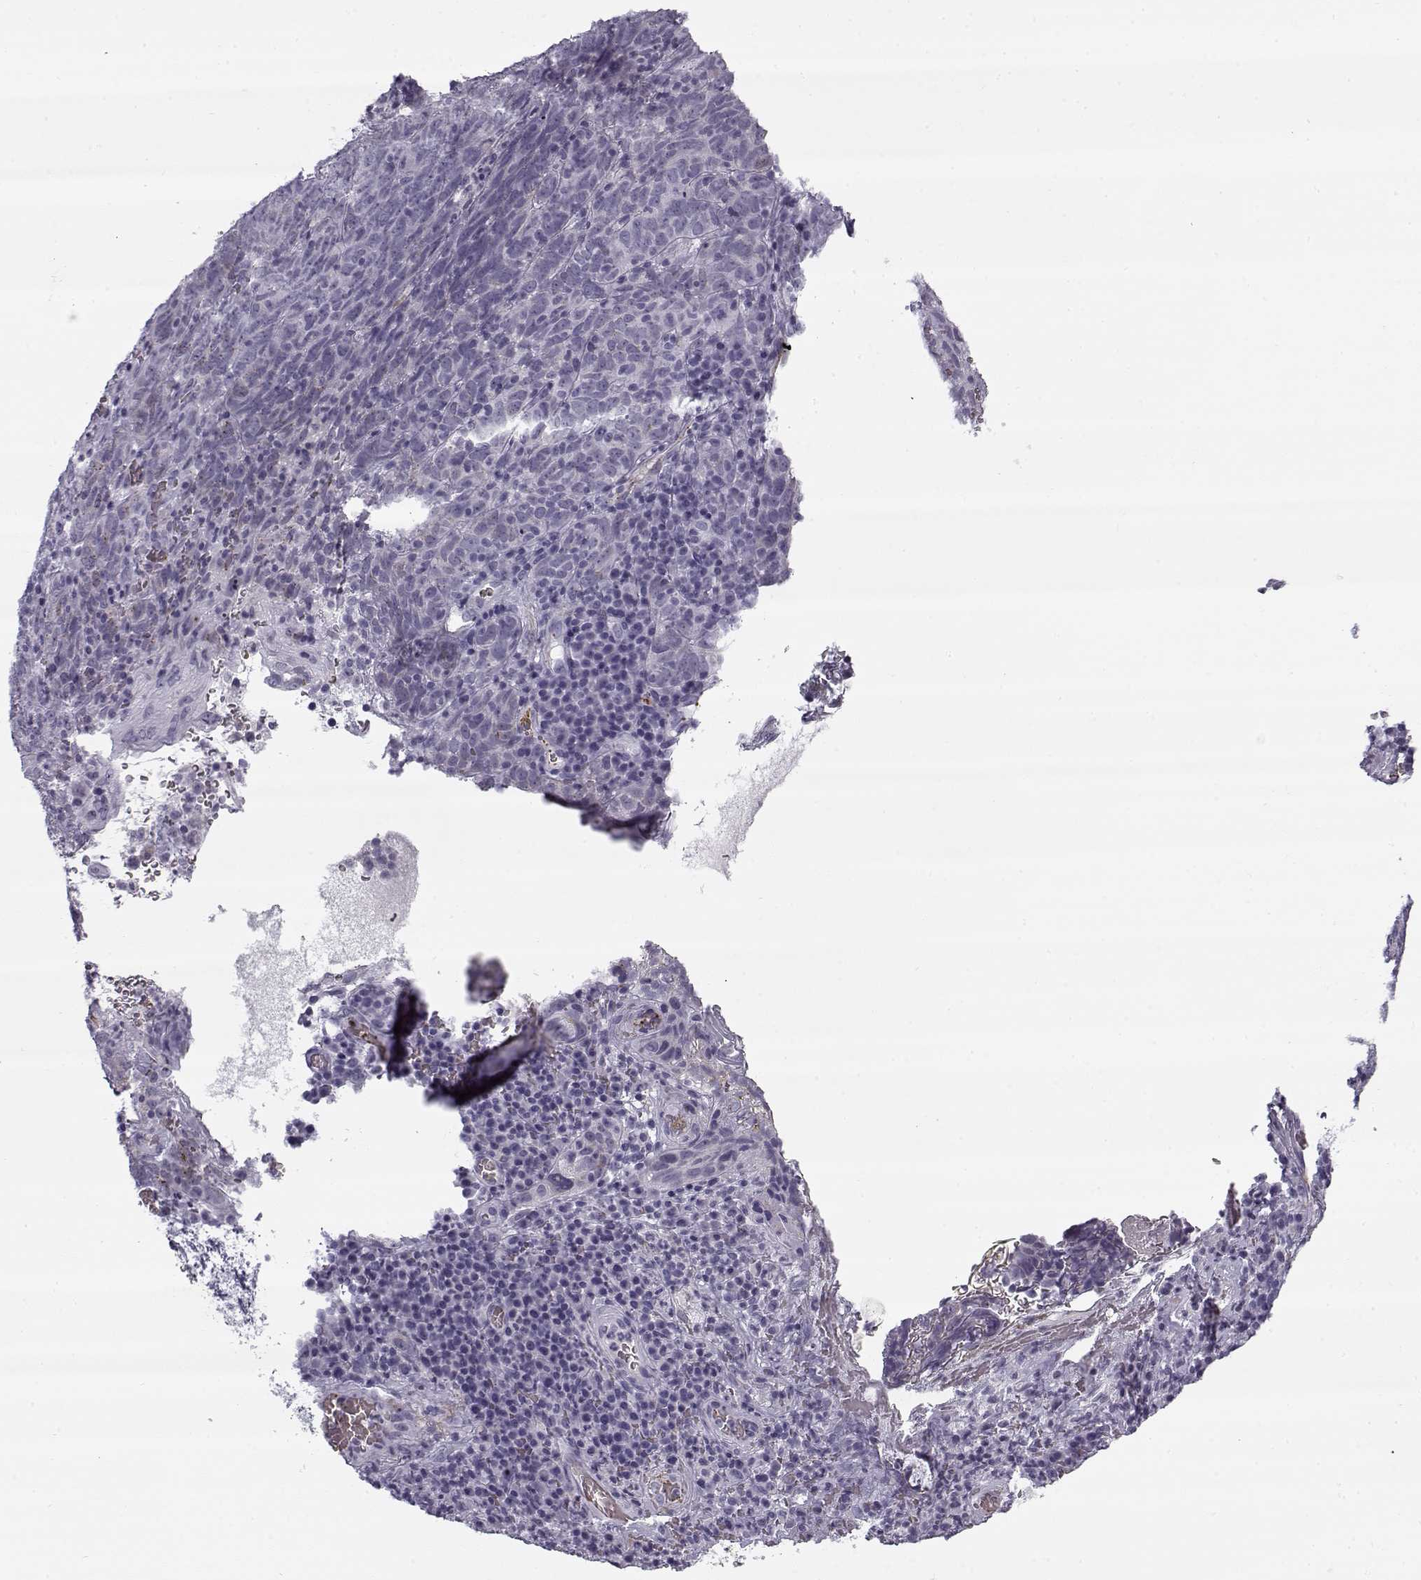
{"staining": {"intensity": "negative", "quantity": "none", "location": "none"}, "tissue": "skin cancer", "cell_type": "Tumor cells", "image_type": "cancer", "snomed": [{"axis": "morphology", "description": "Squamous cell carcinoma, NOS"}, {"axis": "topography", "description": "Skin"}, {"axis": "topography", "description": "Anal"}], "caption": "Immunohistochemistry photomicrograph of skin cancer stained for a protein (brown), which displays no staining in tumor cells.", "gene": "SNCA", "patient": {"sex": "female", "age": 51}}